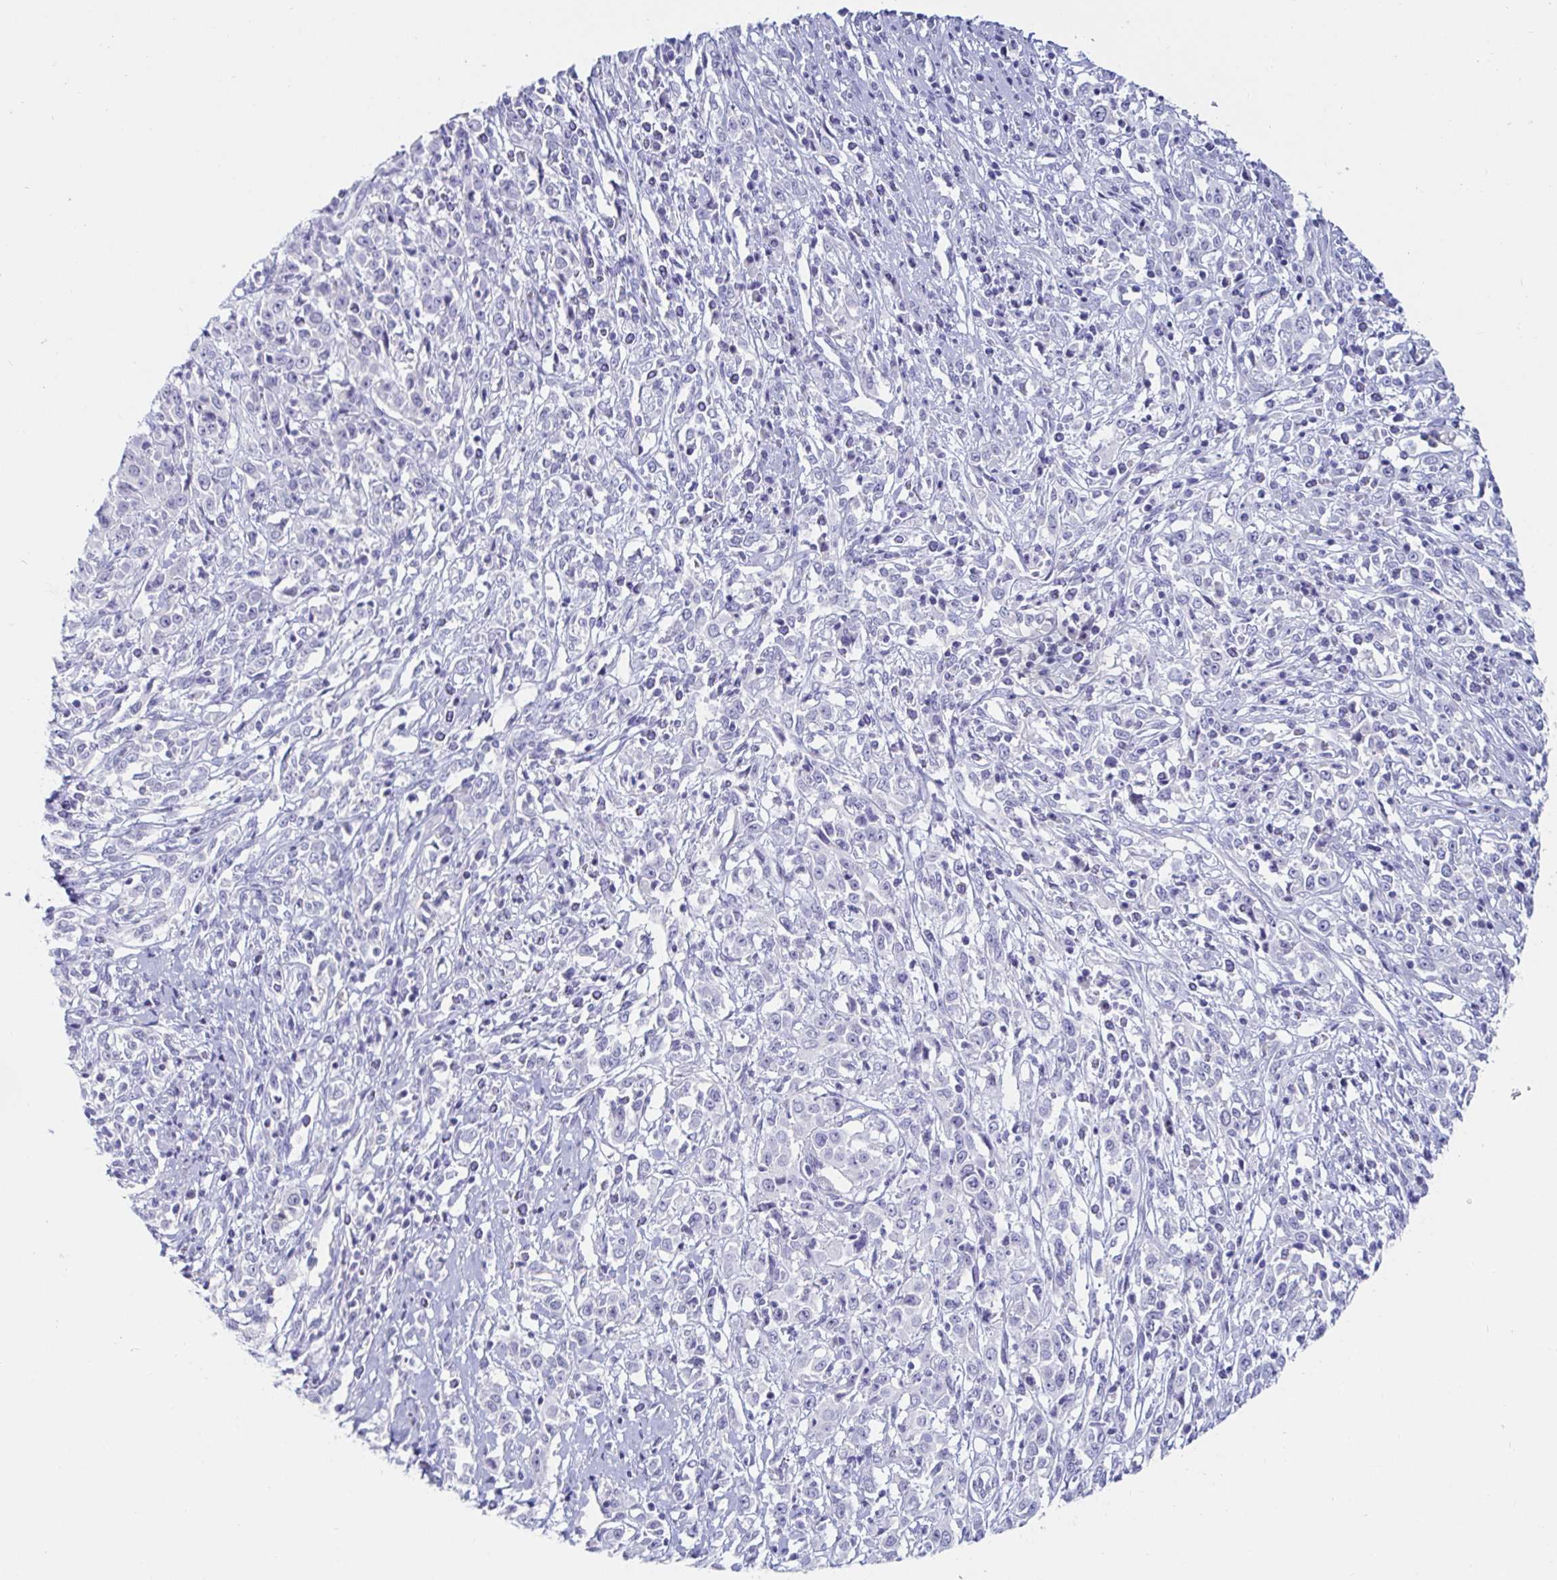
{"staining": {"intensity": "negative", "quantity": "none", "location": "none"}, "tissue": "cervical cancer", "cell_type": "Tumor cells", "image_type": "cancer", "snomed": [{"axis": "morphology", "description": "Adenocarcinoma, NOS"}, {"axis": "topography", "description": "Cervix"}], "caption": "This is an immunohistochemistry histopathology image of human adenocarcinoma (cervical). There is no expression in tumor cells.", "gene": "OR10K1", "patient": {"sex": "female", "age": 40}}